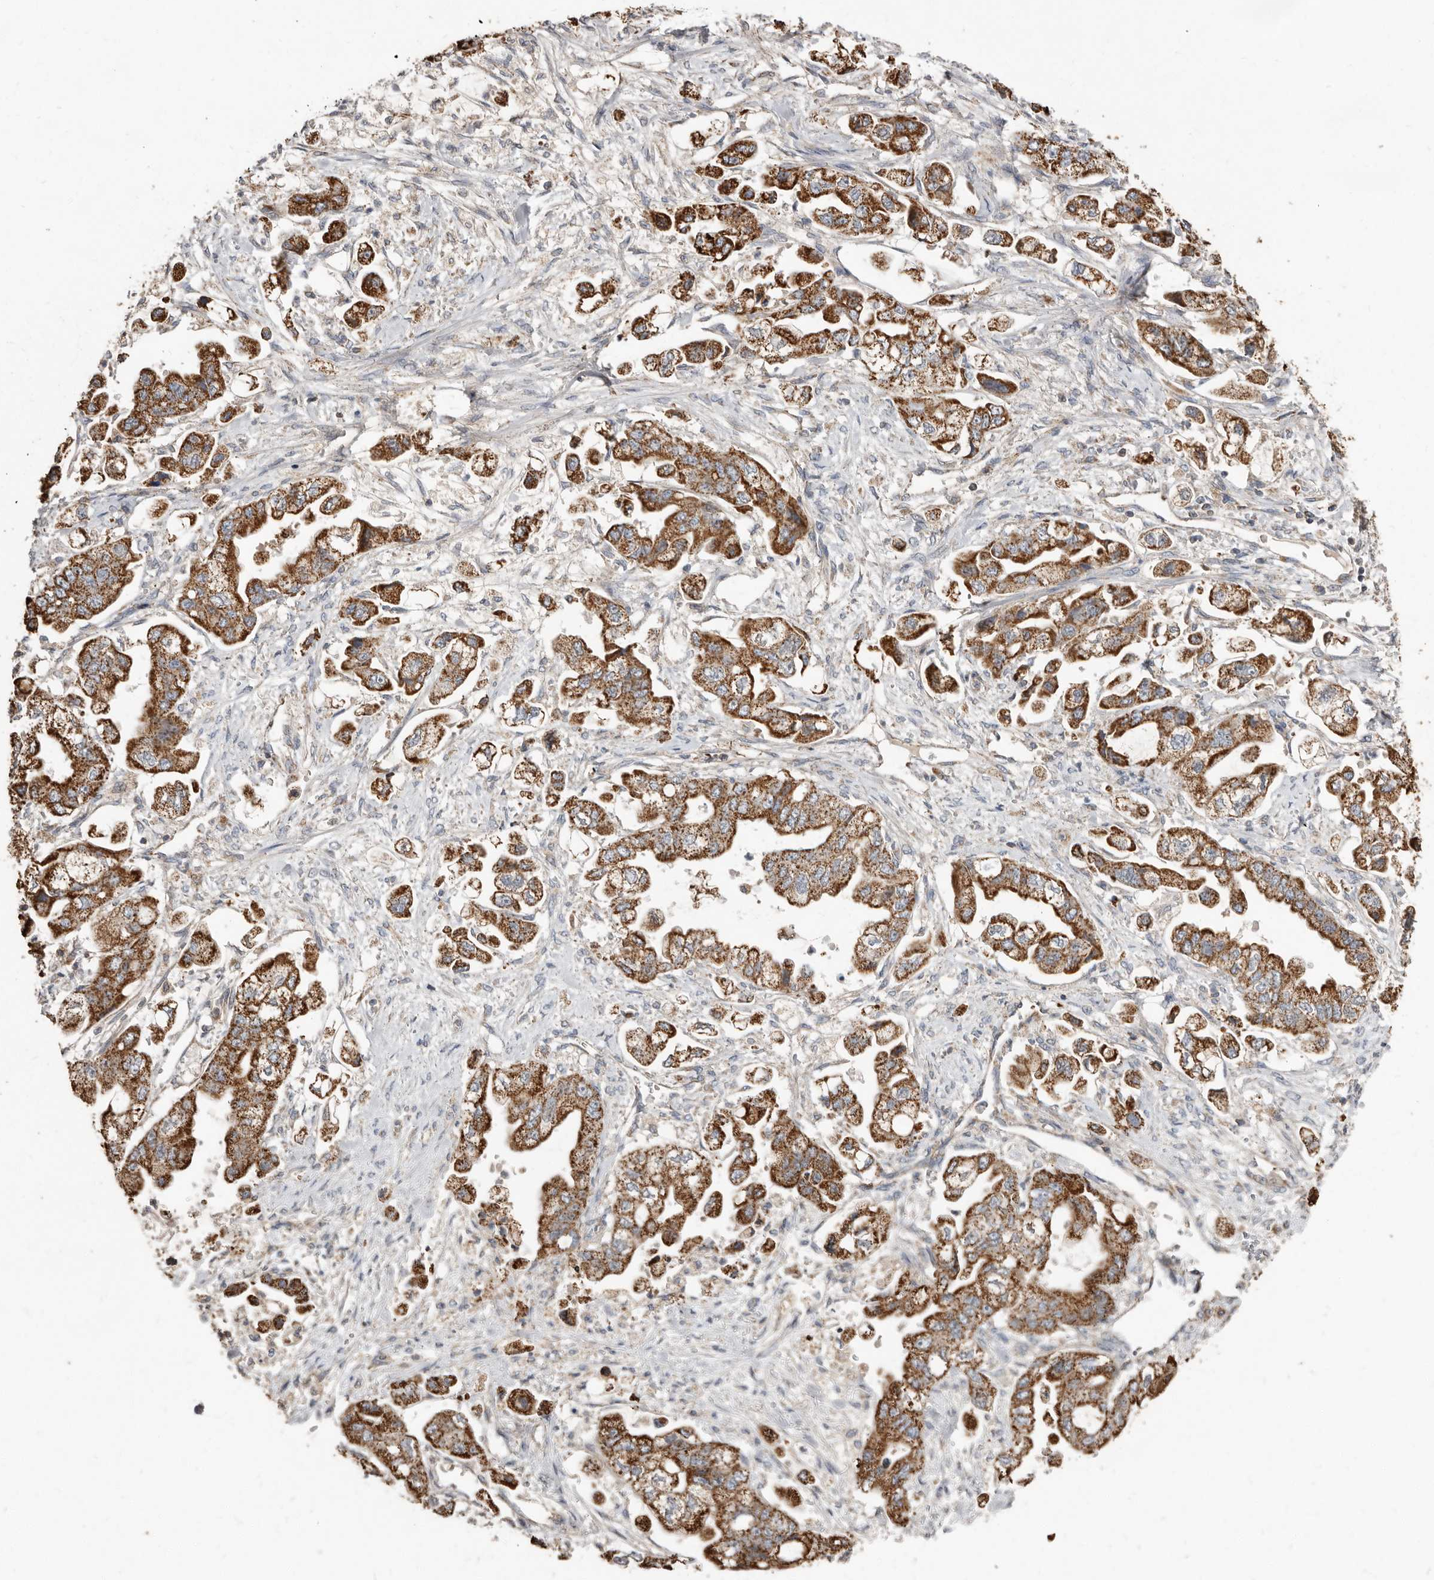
{"staining": {"intensity": "strong", "quantity": ">75%", "location": "cytoplasmic/membranous"}, "tissue": "stomach cancer", "cell_type": "Tumor cells", "image_type": "cancer", "snomed": [{"axis": "morphology", "description": "Adenocarcinoma, NOS"}, {"axis": "topography", "description": "Stomach"}], "caption": "Brown immunohistochemical staining in stomach cancer displays strong cytoplasmic/membranous staining in approximately >75% of tumor cells.", "gene": "KIF26B", "patient": {"sex": "male", "age": 62}}